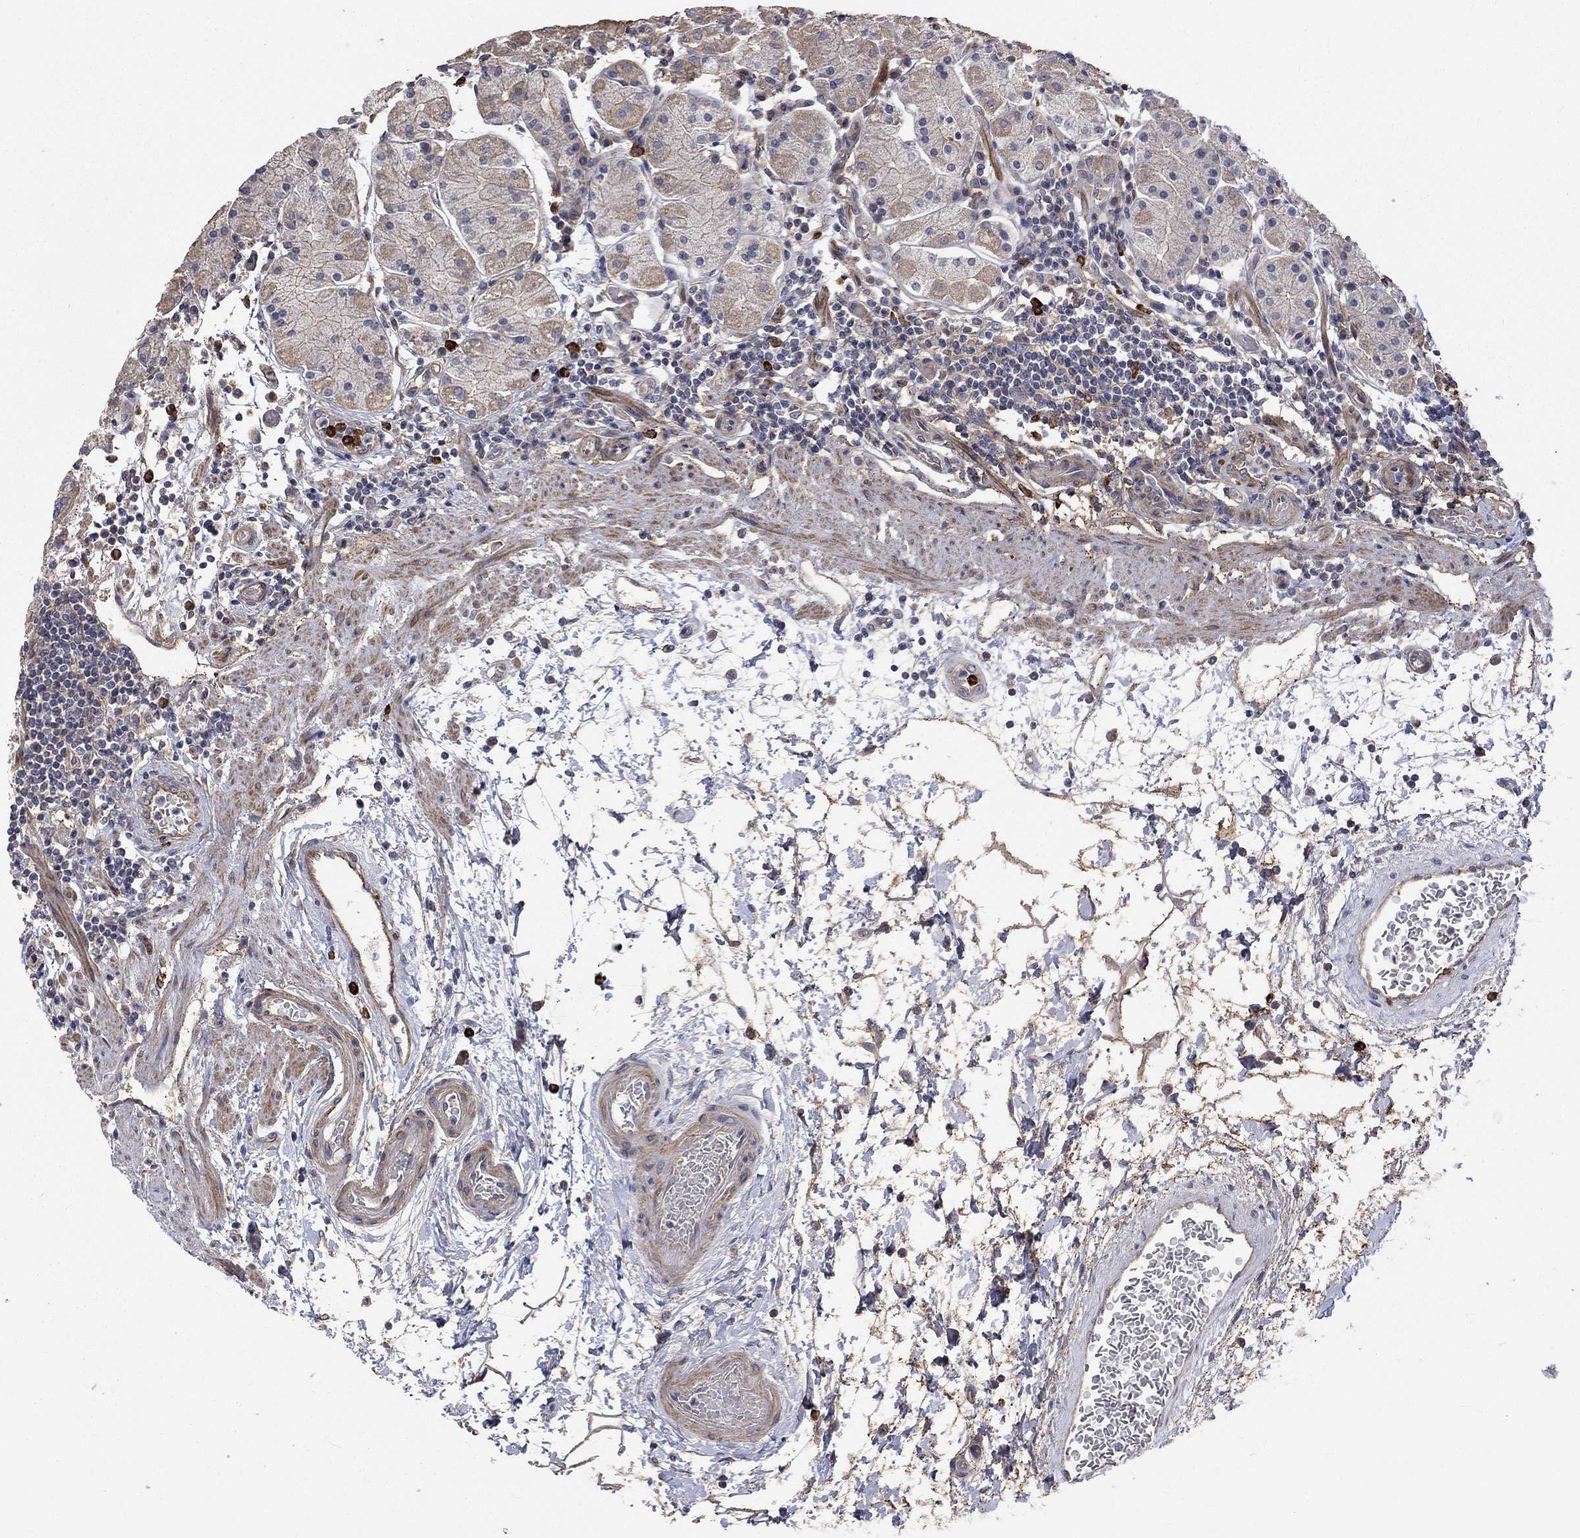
{"staining": {"intensity": "weak", "quantity": "<25%", "location": "cytoplasmic/membranous"}, "tissue": "stomach", "cell_type": "Glandular cells", "image_type": "normal", "snomed": [{"axis": "morphology", "description": "Normal tissue, NOS"}, {"axis": "topography", "description": "Stomach"}], "caption": "IHC photomicrograph of normal stomach: human stomach stained with DAB (3,3'-diaminobenzidine) displays no significant protein expression in glandular cells.", "gene": "VCAN", "patient": {"sex": "male", "age": 54}}